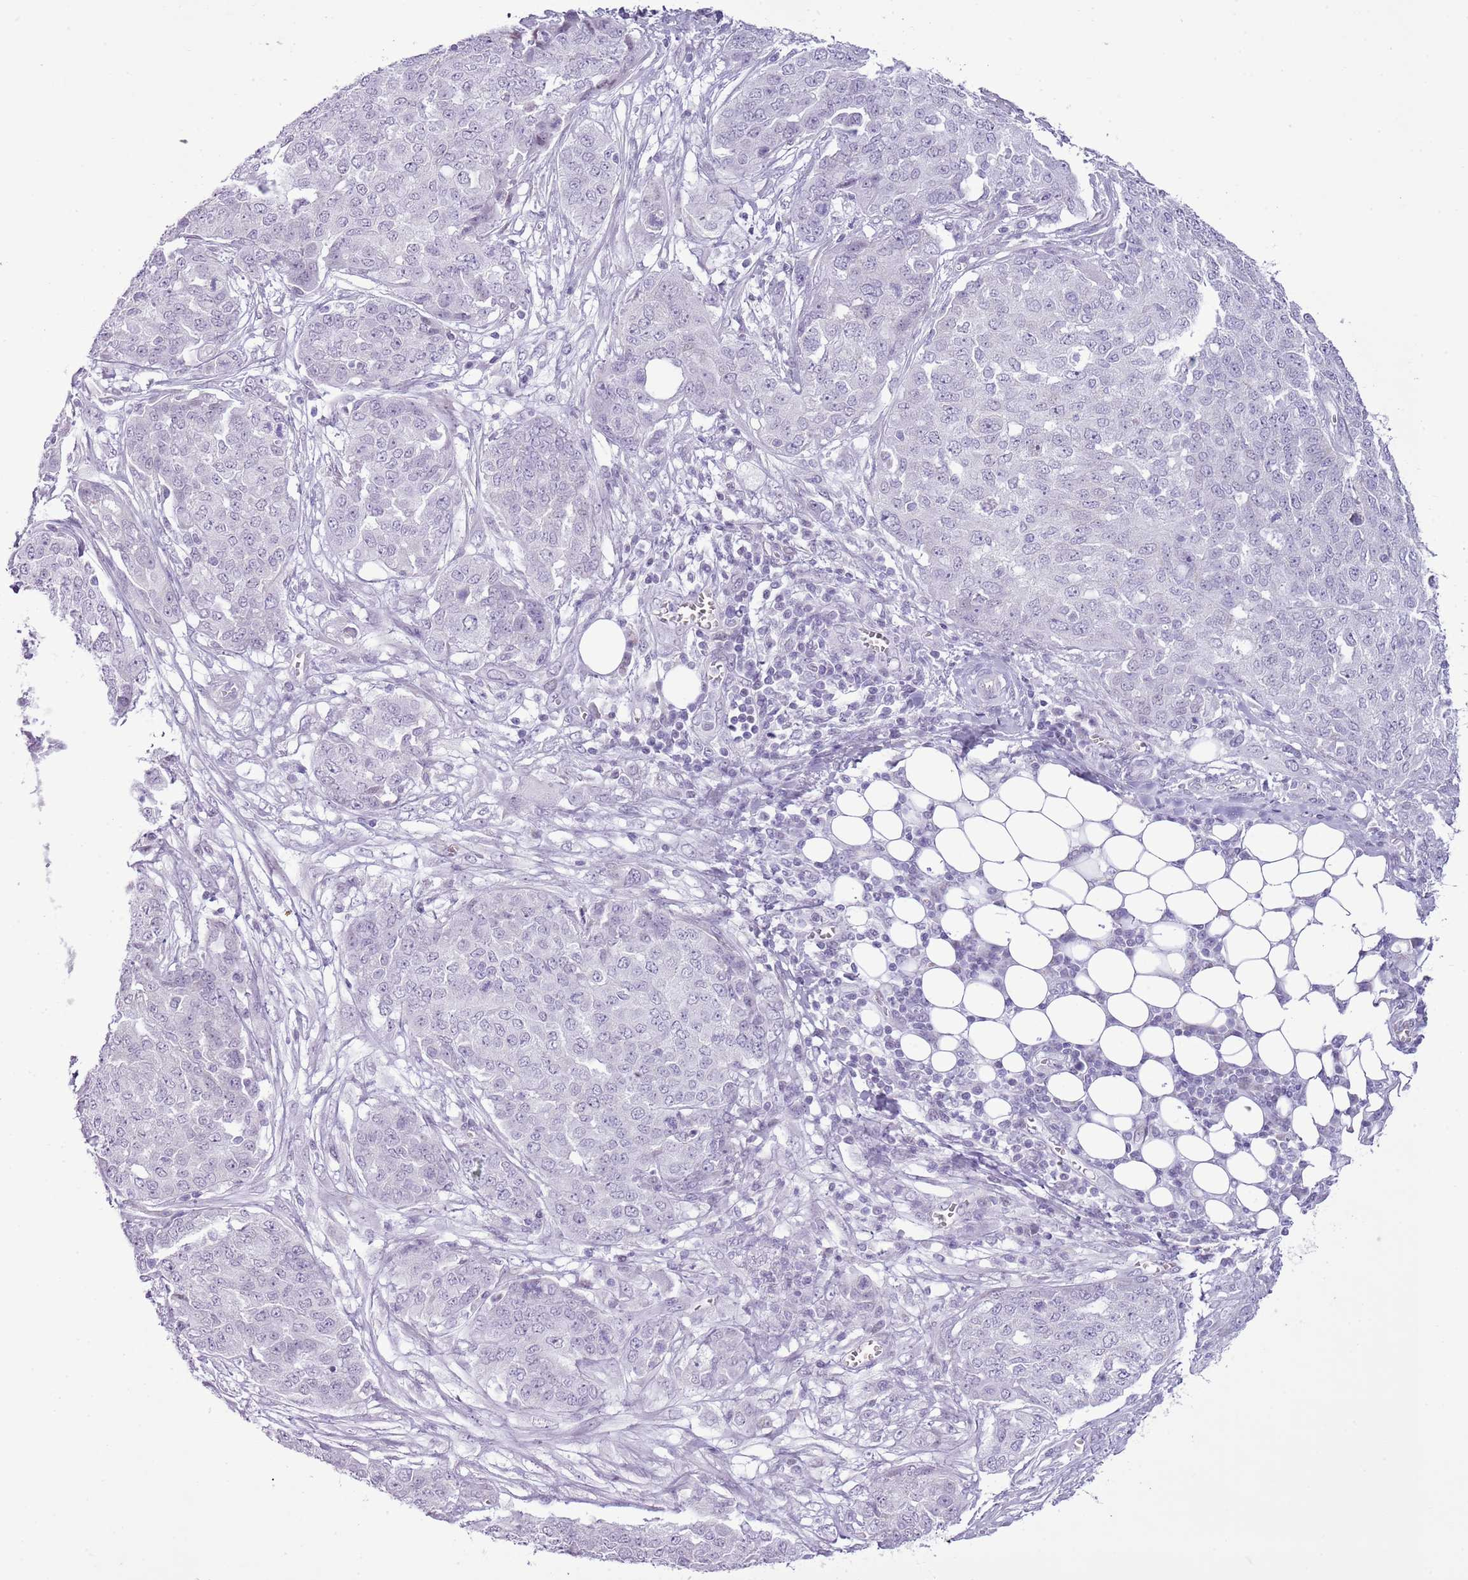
{"staining": {"intensity": "negative", "quantity": "none", "location": "none"}, "tissue": "ovarian cancer", "cell_type": "Tumor cells", "image_type": "cancer", "snomed": [{"axis": "morphology", "description": "Cystadenocarcinoma, serous, NOS"}, {"axis": "topography", "description": "Soft tissue"}, {"axis": "topography", "description": "Ovary"}], "caption": "The micrograph exhibits no staining of tumor cells in ovarian serous cystadenocarcinoma.", "gene": "RPL3L", "patient": {"sex": "female", "age": 57}}